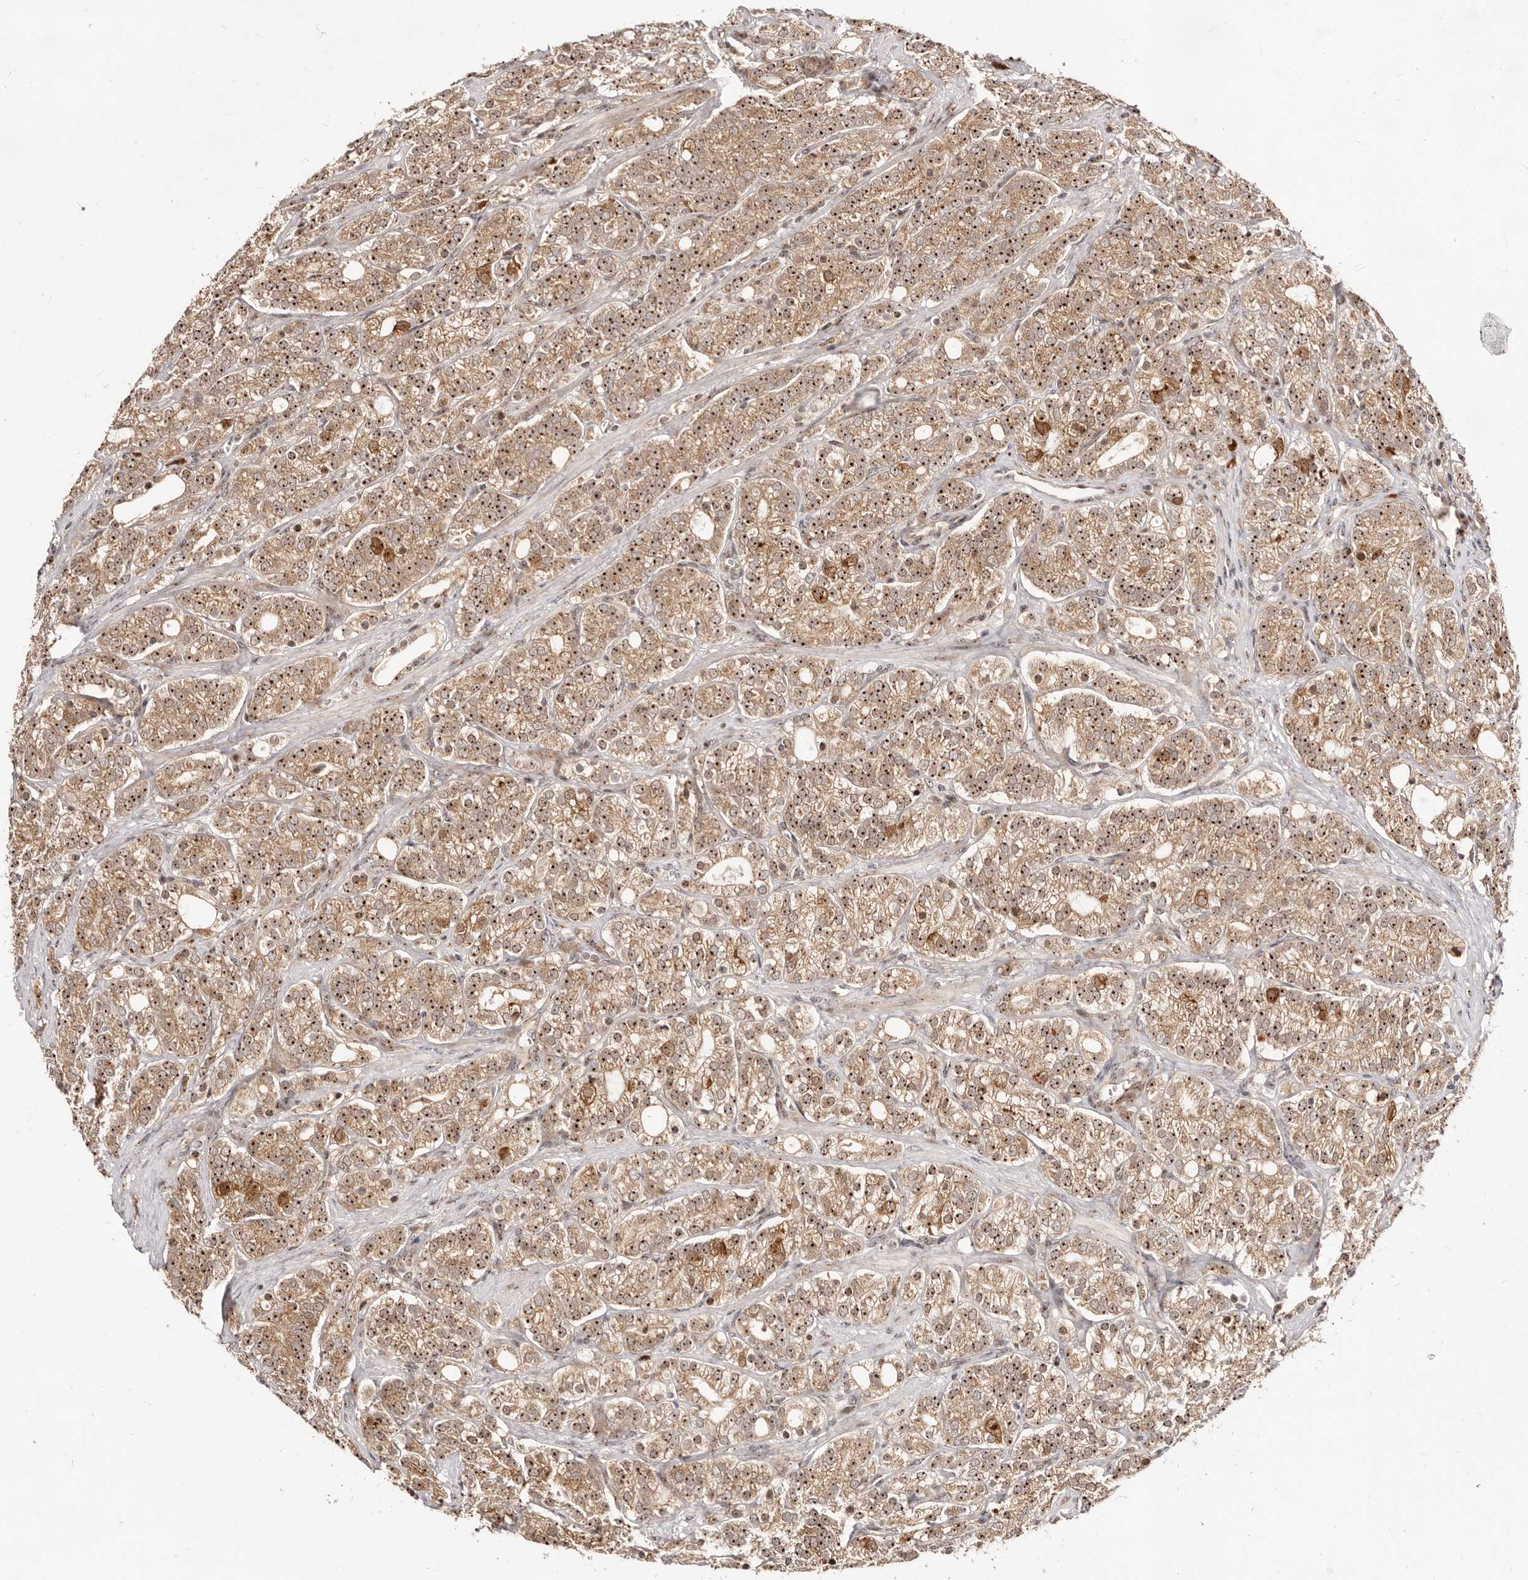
{"staining": {"intensity": "moderate", "quantity": ">75%", "location": "cytoplasmic/membranous,nuclear"}, "tissue": "prostate cancer", "cell_type": "Tumor cells", "image_type": "cancer", "snomed": [{"axis": "morphology", "description": "Adenocarcinoma, High grade"}, {"axis": "topography", "description": "Prostate"}], "caption": "Immunohistochemical staining of human prostate high-grade adenocarcinoma displays moderate cytoplasmic/membranous and nuclear protein positivity in approximately >75% of tumor cells.", "gene": "APOL6", "patient": {"sex": "male", "age": 57}}